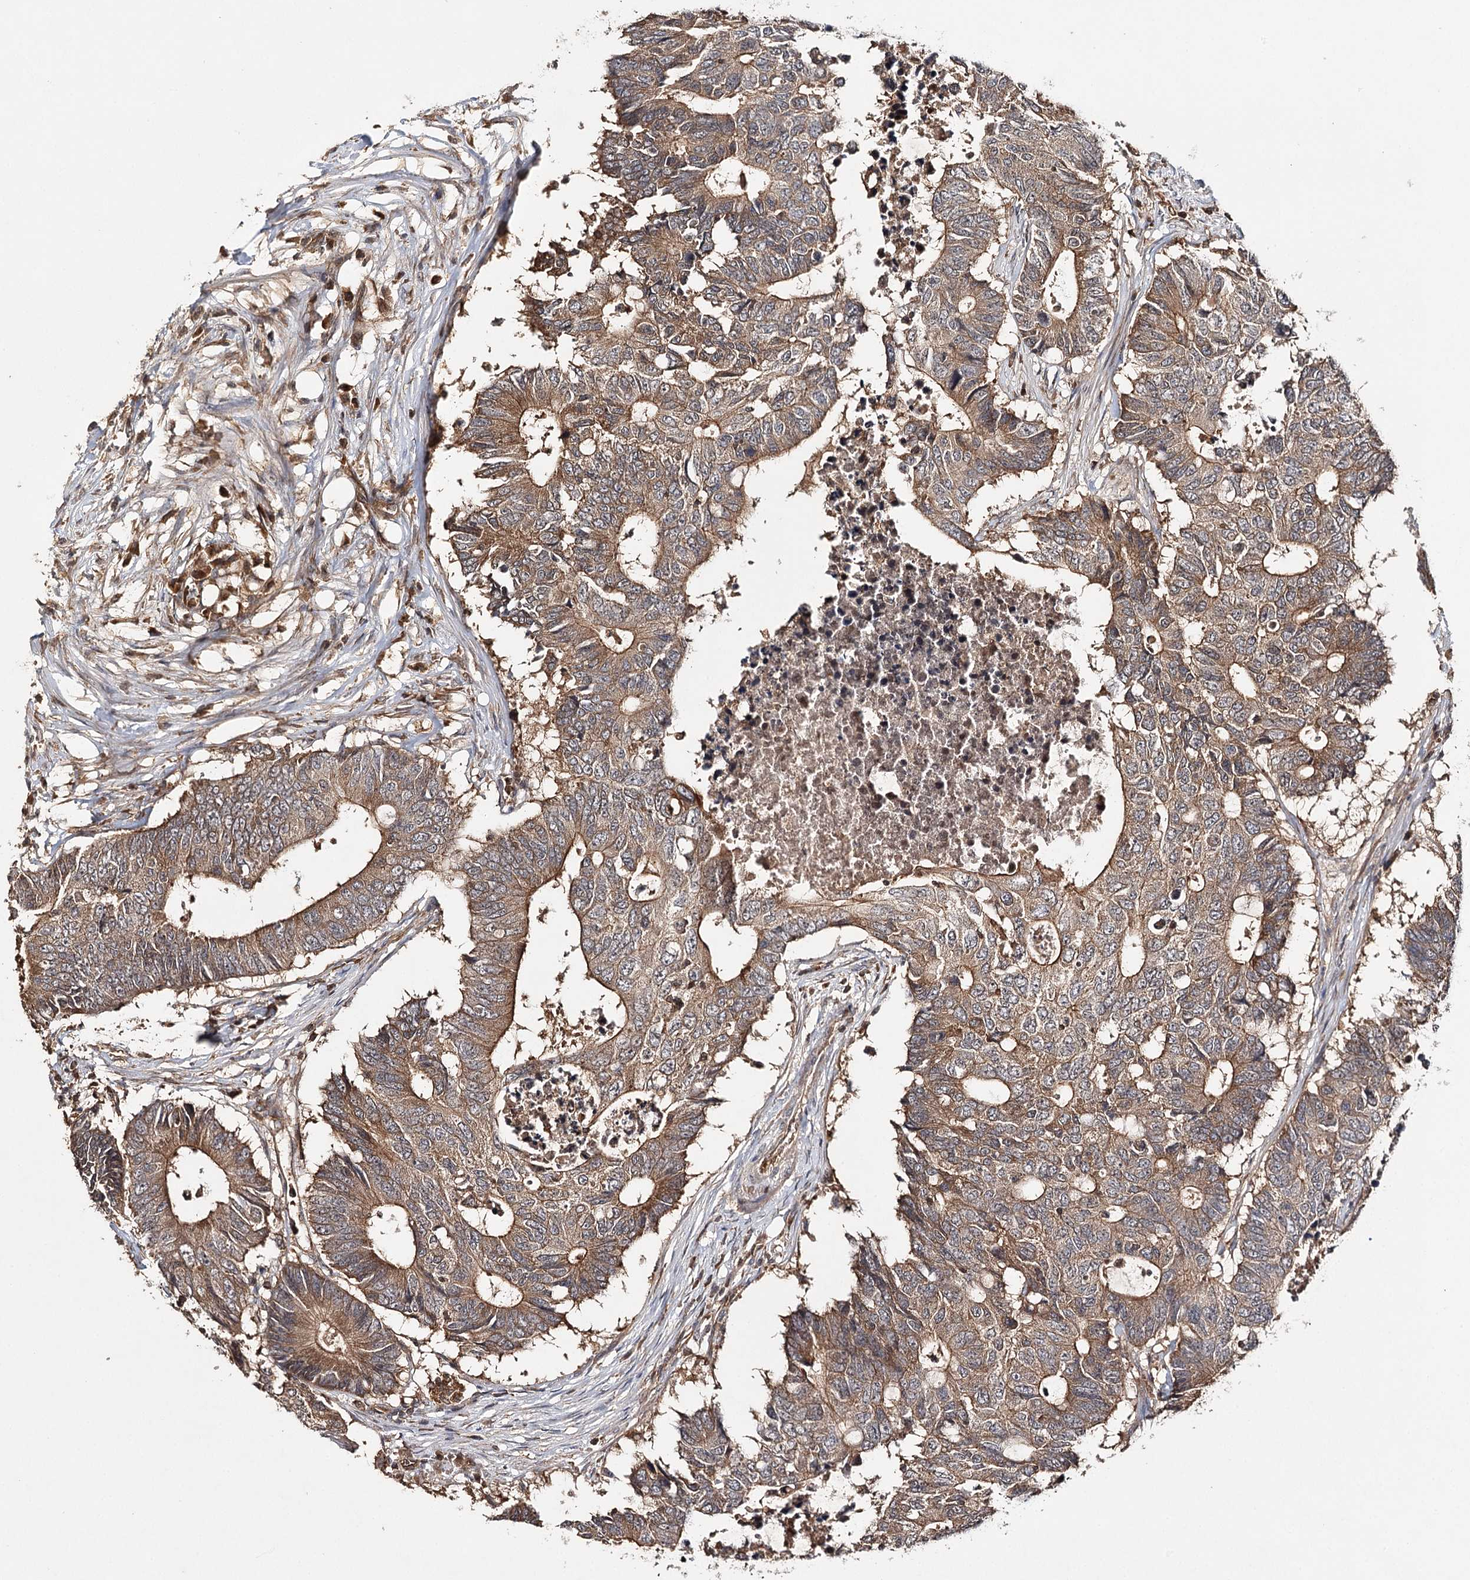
{"staining": {"intensity": "moderate", "quantity": ">75%", "location": "cytoplasmic/membranous"}, "tissue": "colorectal cancer", "cell_type": "Tumor cells", "image_type": "cancer", "snomed": [{"axis": "morphology", "description": "Adenocarcinoma, NOS"}, {"axis": "topography", "description": "Colon"}], "caption": "This image reveals immunohistochemistry (IHC) staining of human adenocarcinoma (colorectal), with medium moderate cytoplasmic/membranous staining in about >75% of tumor cells.", "gene": "BCR", "patient": {"sex": "male", "age": 71}}